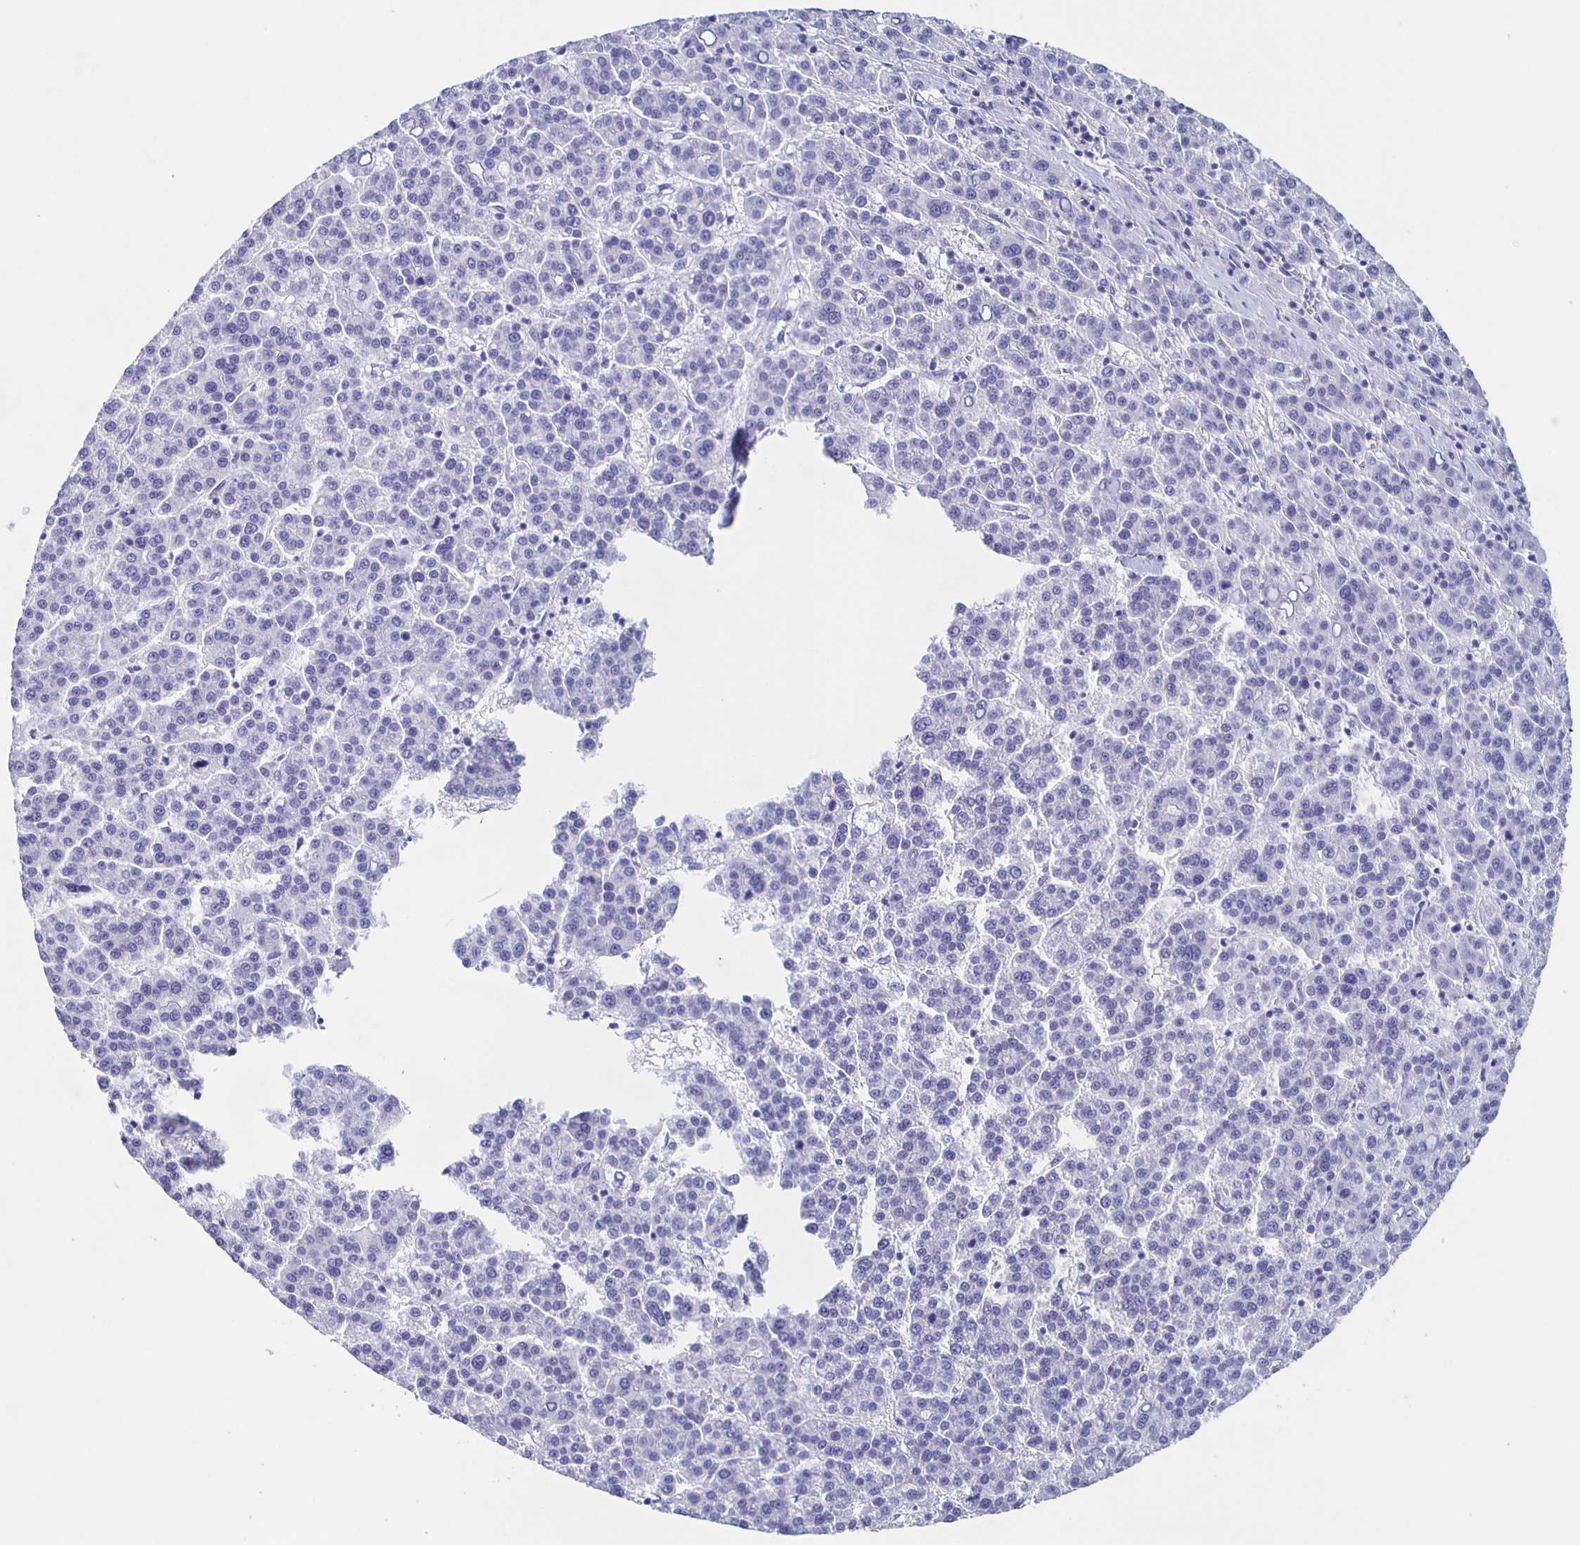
{"staining": {"intensity": "negative", "quantity": "none", "location": "none"}, "tissue": "liver cancer", "cell_type": "Tumor cells", "image_type": "cancer", "snomed": [{"axis": "morphology", "description": "Carcinoma, Hepatocellular, NOS"}, {"axis": "topography", "description": "Liver"}], "caption": "A micrograph of hepatocellular carcinoma (liver) stained for a protein exhibits no brown staining in tumor cells. (Stains: DAB immunohistochemistry with hematoxylin counter stain, Microscopy: brightfield microscopy at high magnification).", "gene": "SLC34A2", "patient": {"sex": "female", "age": 58}}